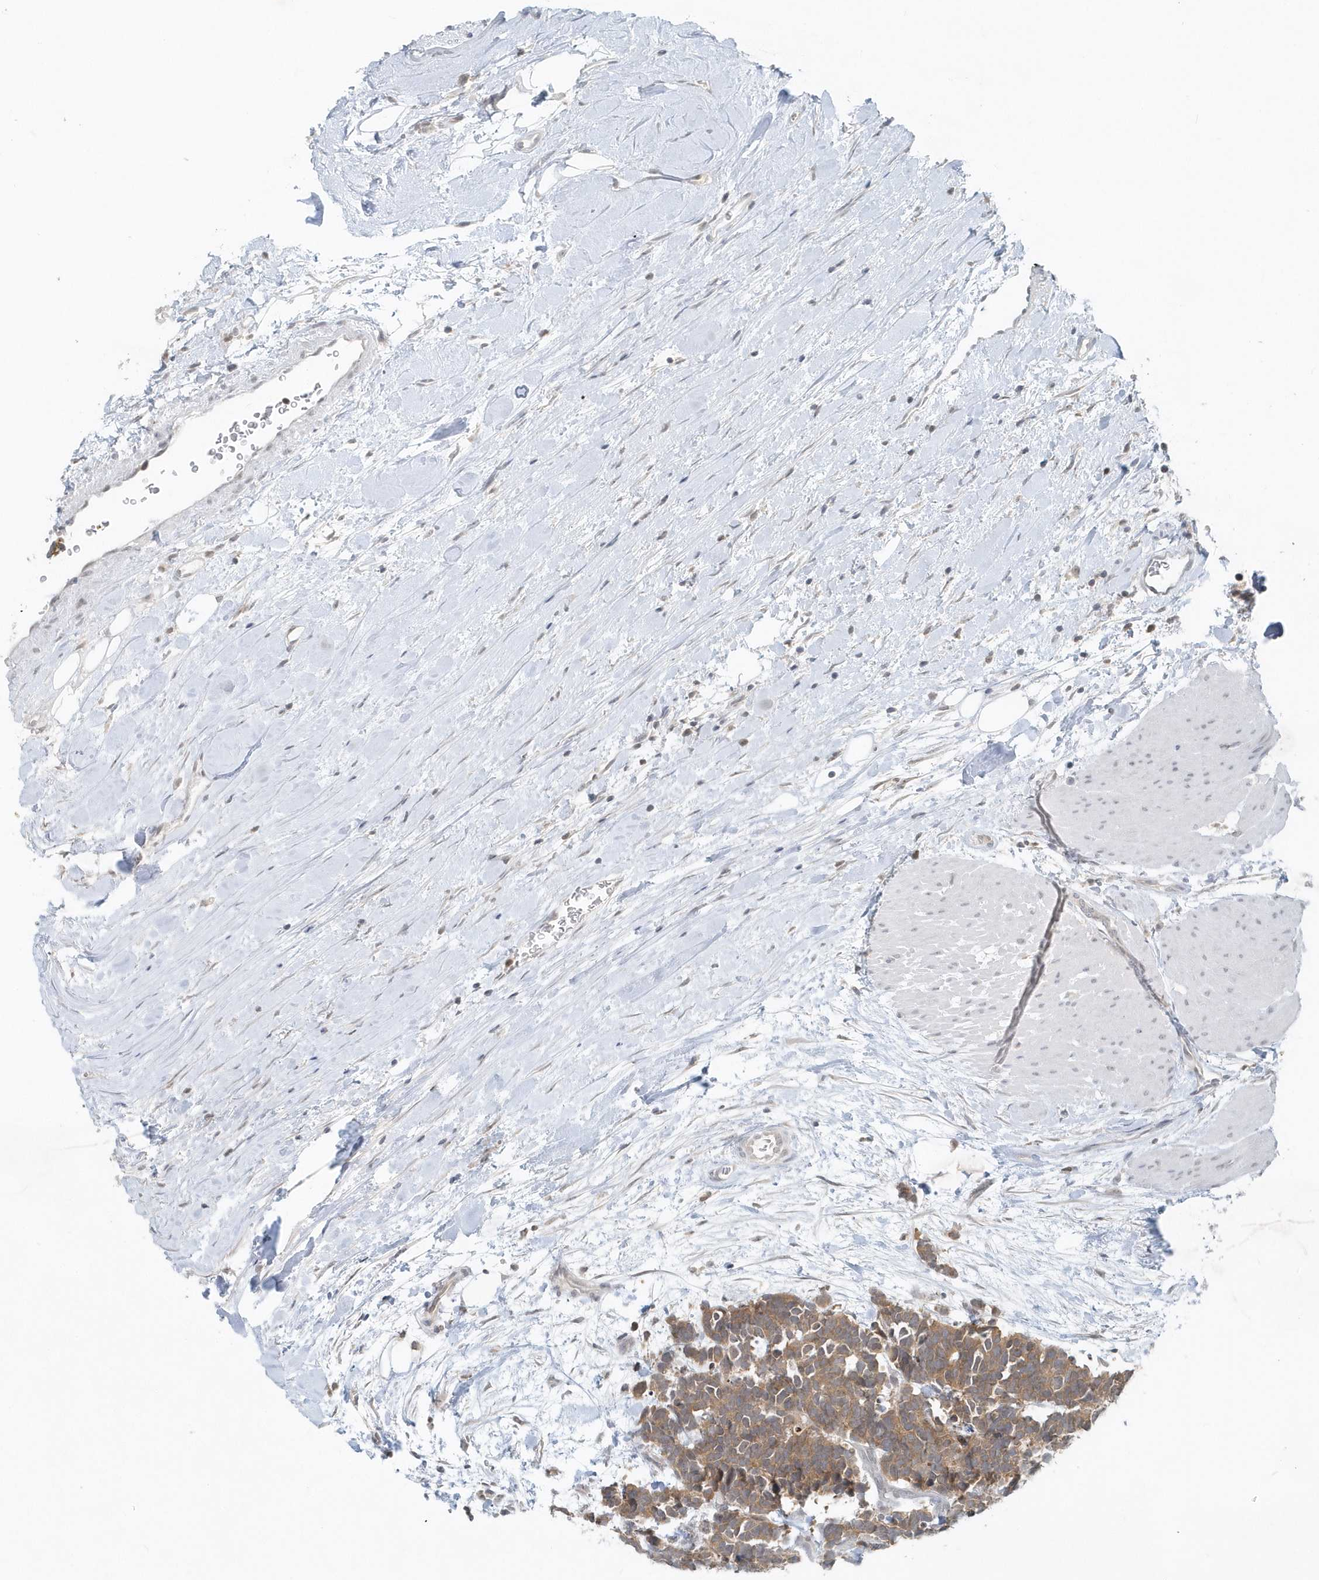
{"staining": {"intensity": "moderate", "quantity": ">75%", "location": "cytoplasmic/membranous"}, "tissue": "carcinoid", "cell_type": "Tumor cells", "image_type": "cancer", "snomed": [{"axis": "morphology", "description": "Carcinoma, NOS"}, {"axis": "morphology", "description": "Carcinoid, malignant, NOS"}, {"axis": "topography", "description": "Urinary bladder"}], "caption": "About >75% of tumor cells in carcinoid (malignant) demonstrate moderate cytoplasmic/membranous protein expression as visualized by brown immunohistochemical staining.", "gene": "NUP54", "patient": {"sex": "male", "age": 57}}